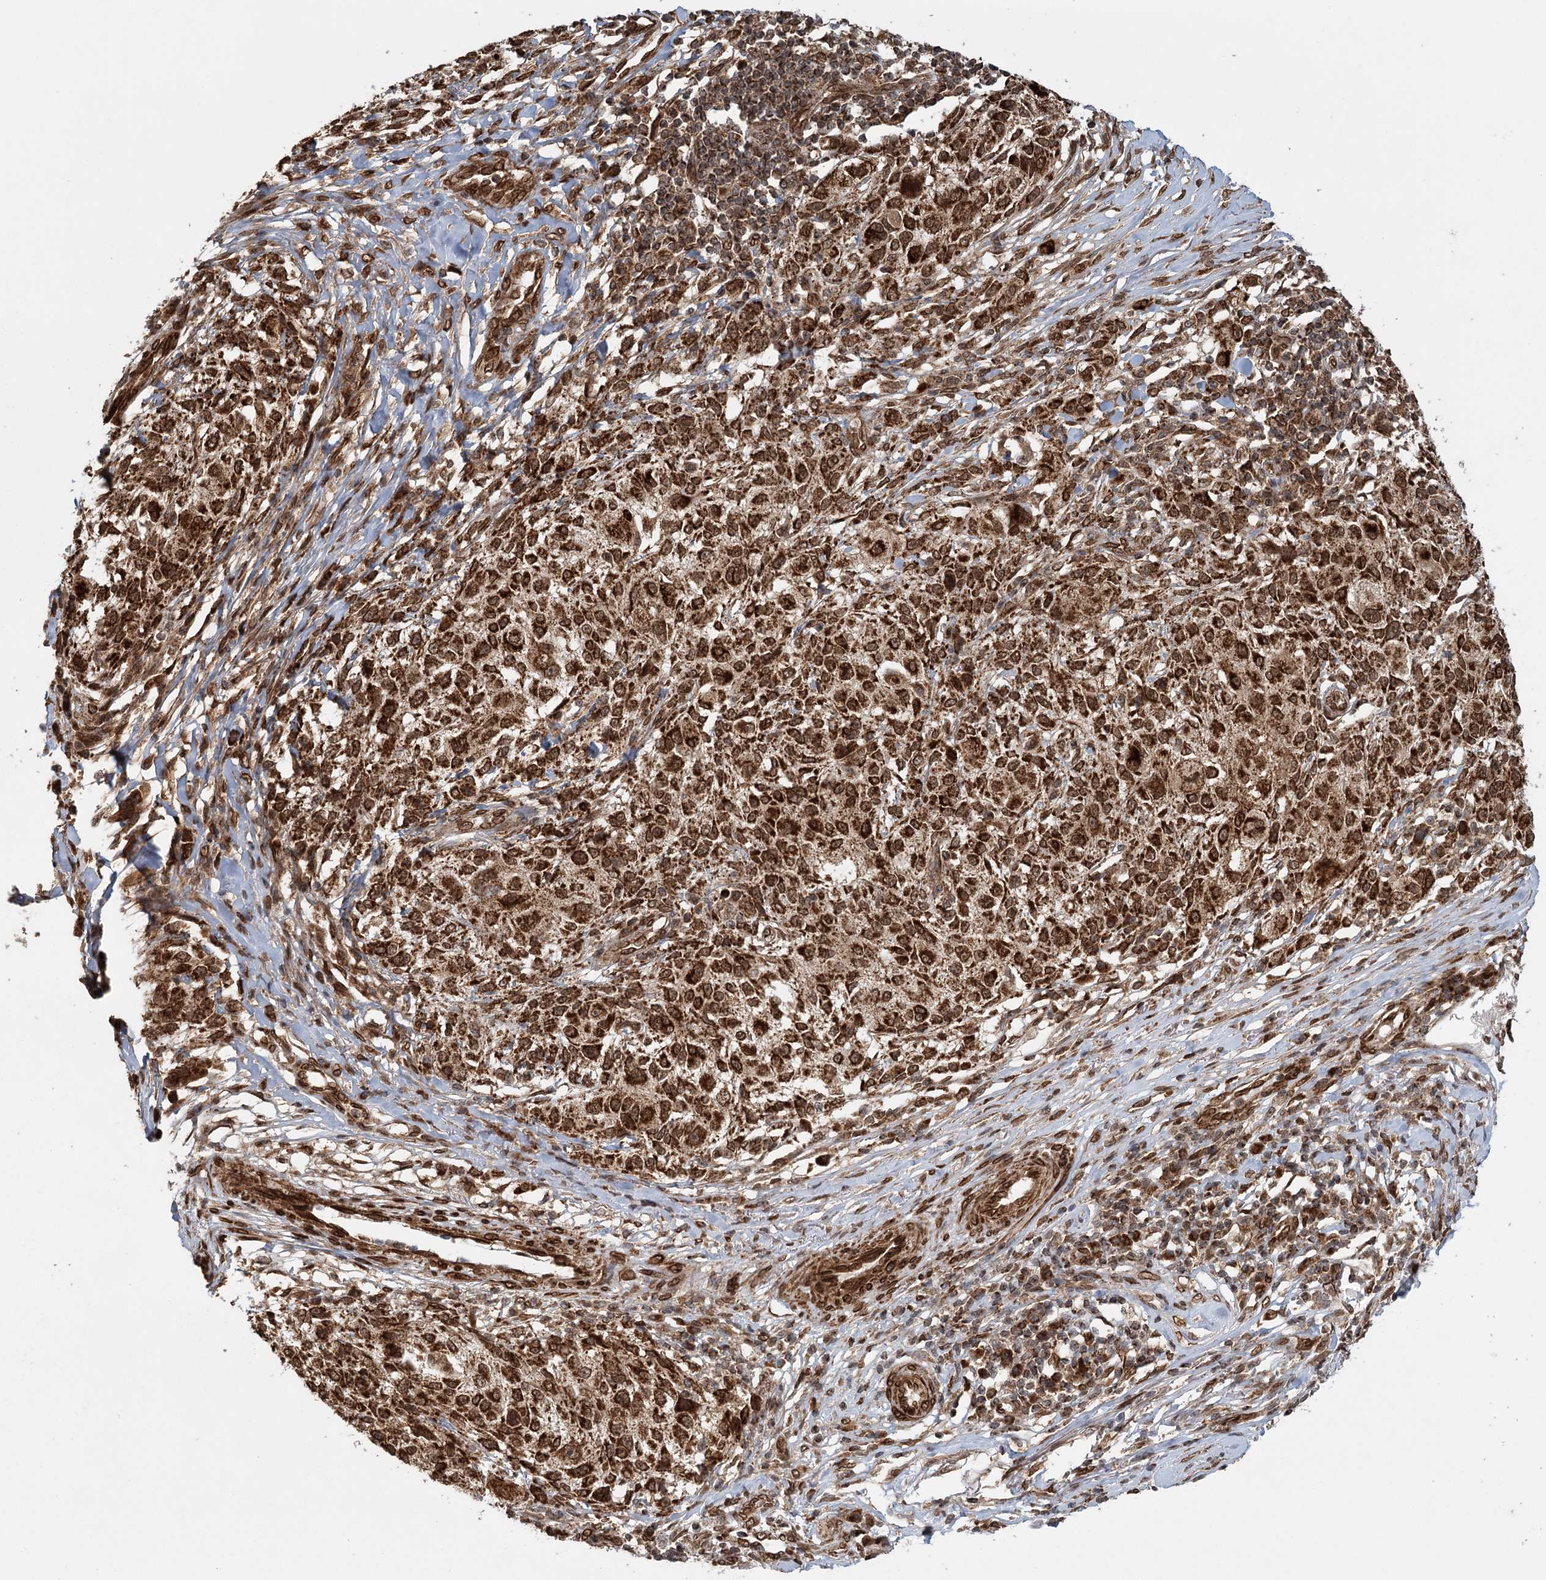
{"staining": {"intensity": "strong", "quantity": ">75%", "location": "cytoplasmic/membranous"}, "tissue": "melanoma", "cell_type": "Tumor cells", "image_type": "cancer", "snomed": [{"axis": "morphology", "description": "Necrosis, NOS"}, {"axis": "morphology", "description": "Malignant melanoma, NOS"}, {"axis": "topography", "description": "Skin"}], "caption": "Malignant melanoma stained with a brown dye exhibits strong cytoplasmic/membranous positive positivity in approximately >75% of tumor cells.", "gene": "BCKDHA", "patient": {"sex": "female", "age": 87}}